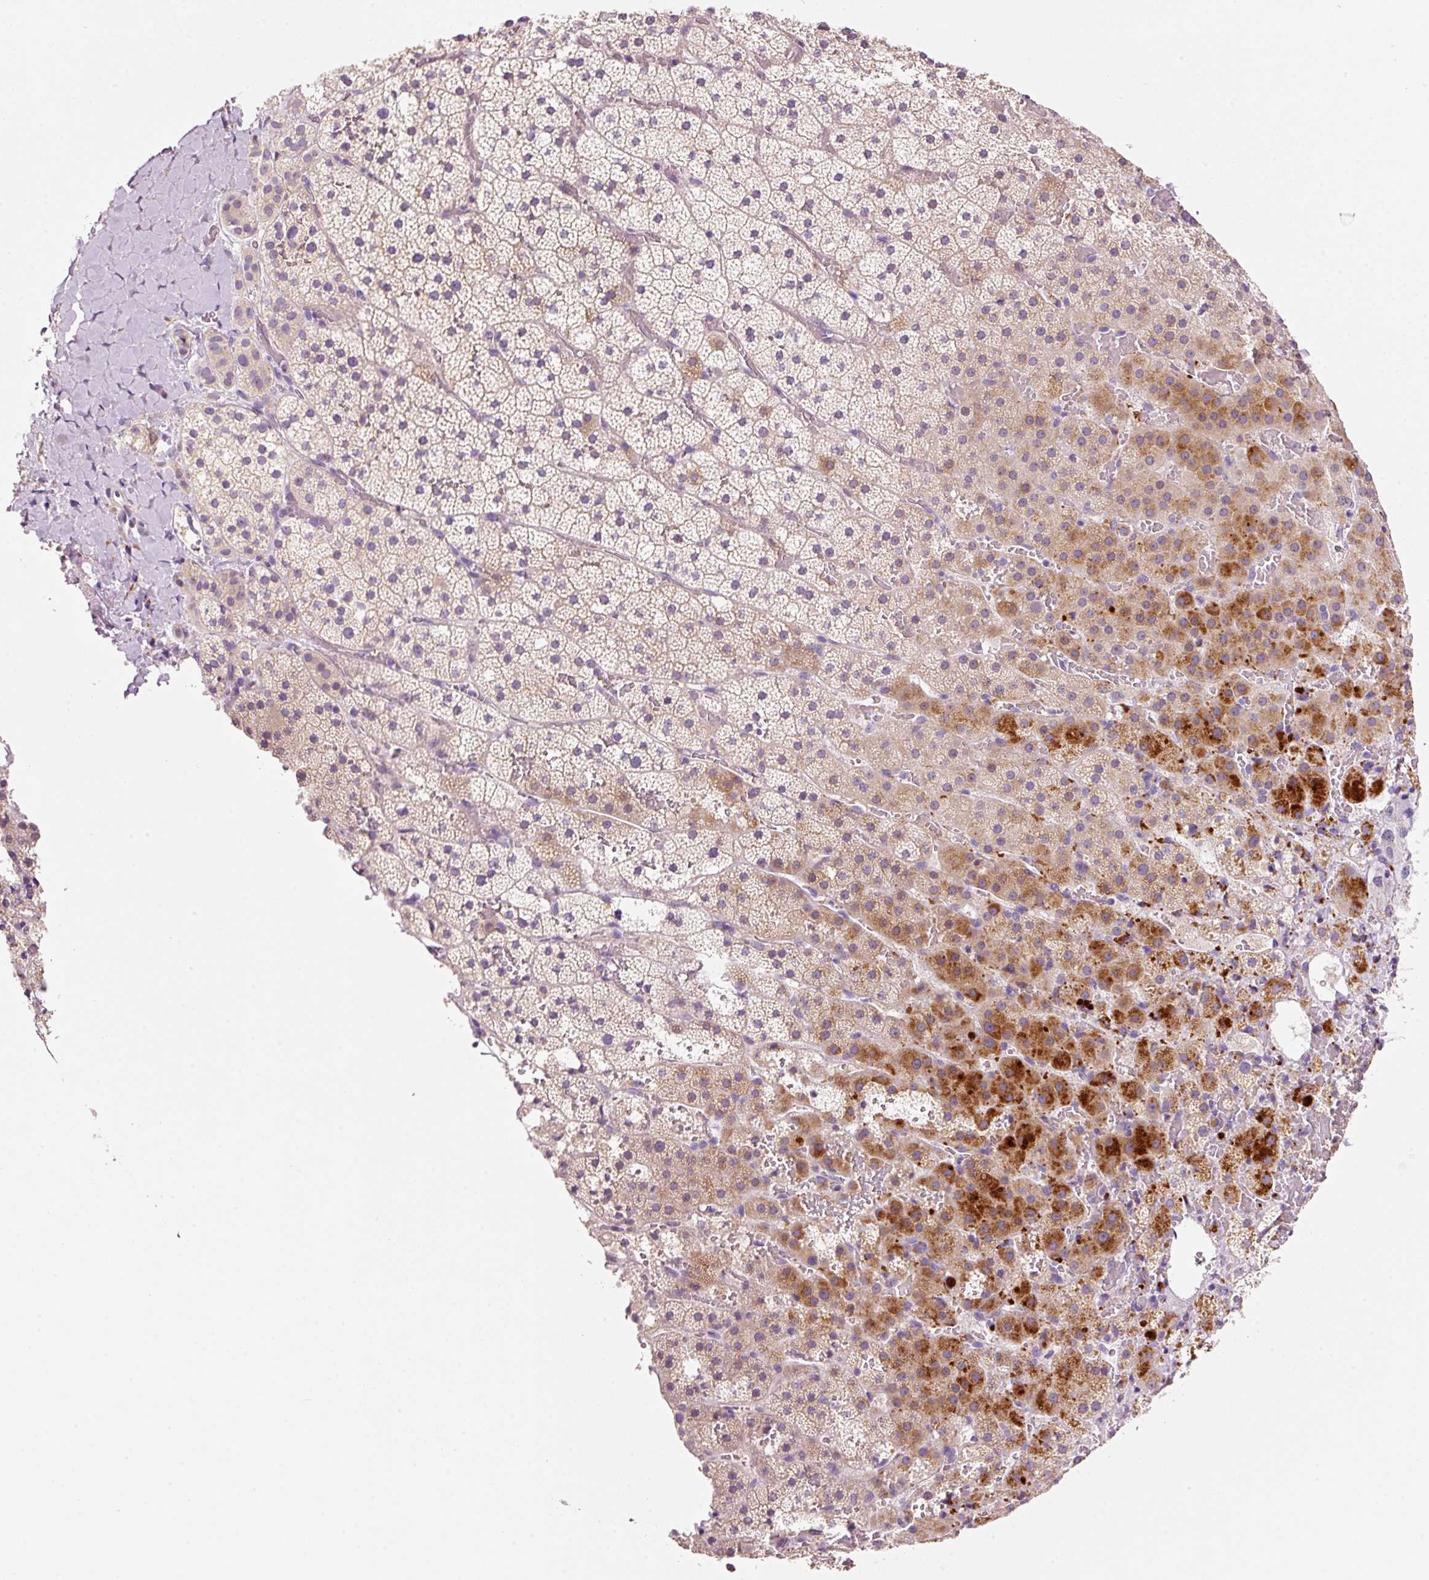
{"staining": {"intensity": "strong", "quantity": "<25%", "location": "cytoplasmic/membranous"}, "tissue": "adrenal gland", "cell_type": "Glandular cells", "image_type": "normal", "snomed": [{"axis": "morphology", "description": "Normal tissue, NOS"}, {"axis": "topography", "description": "Adrenal gland"}], "caption": "Glandular cells exhibit medium levels of strong cytoplasmic/membranous positivity in about <25% of cells in unremarkable human adrenal gland. The staining is performed using DAB (3,3'-diaminobenzidine) brown chromogen to label protein expression. The nuclei are counter-stained blue using hematoxylin.", "gene": "TENT5C", "patient": {"sex": "male", "age": 53}}